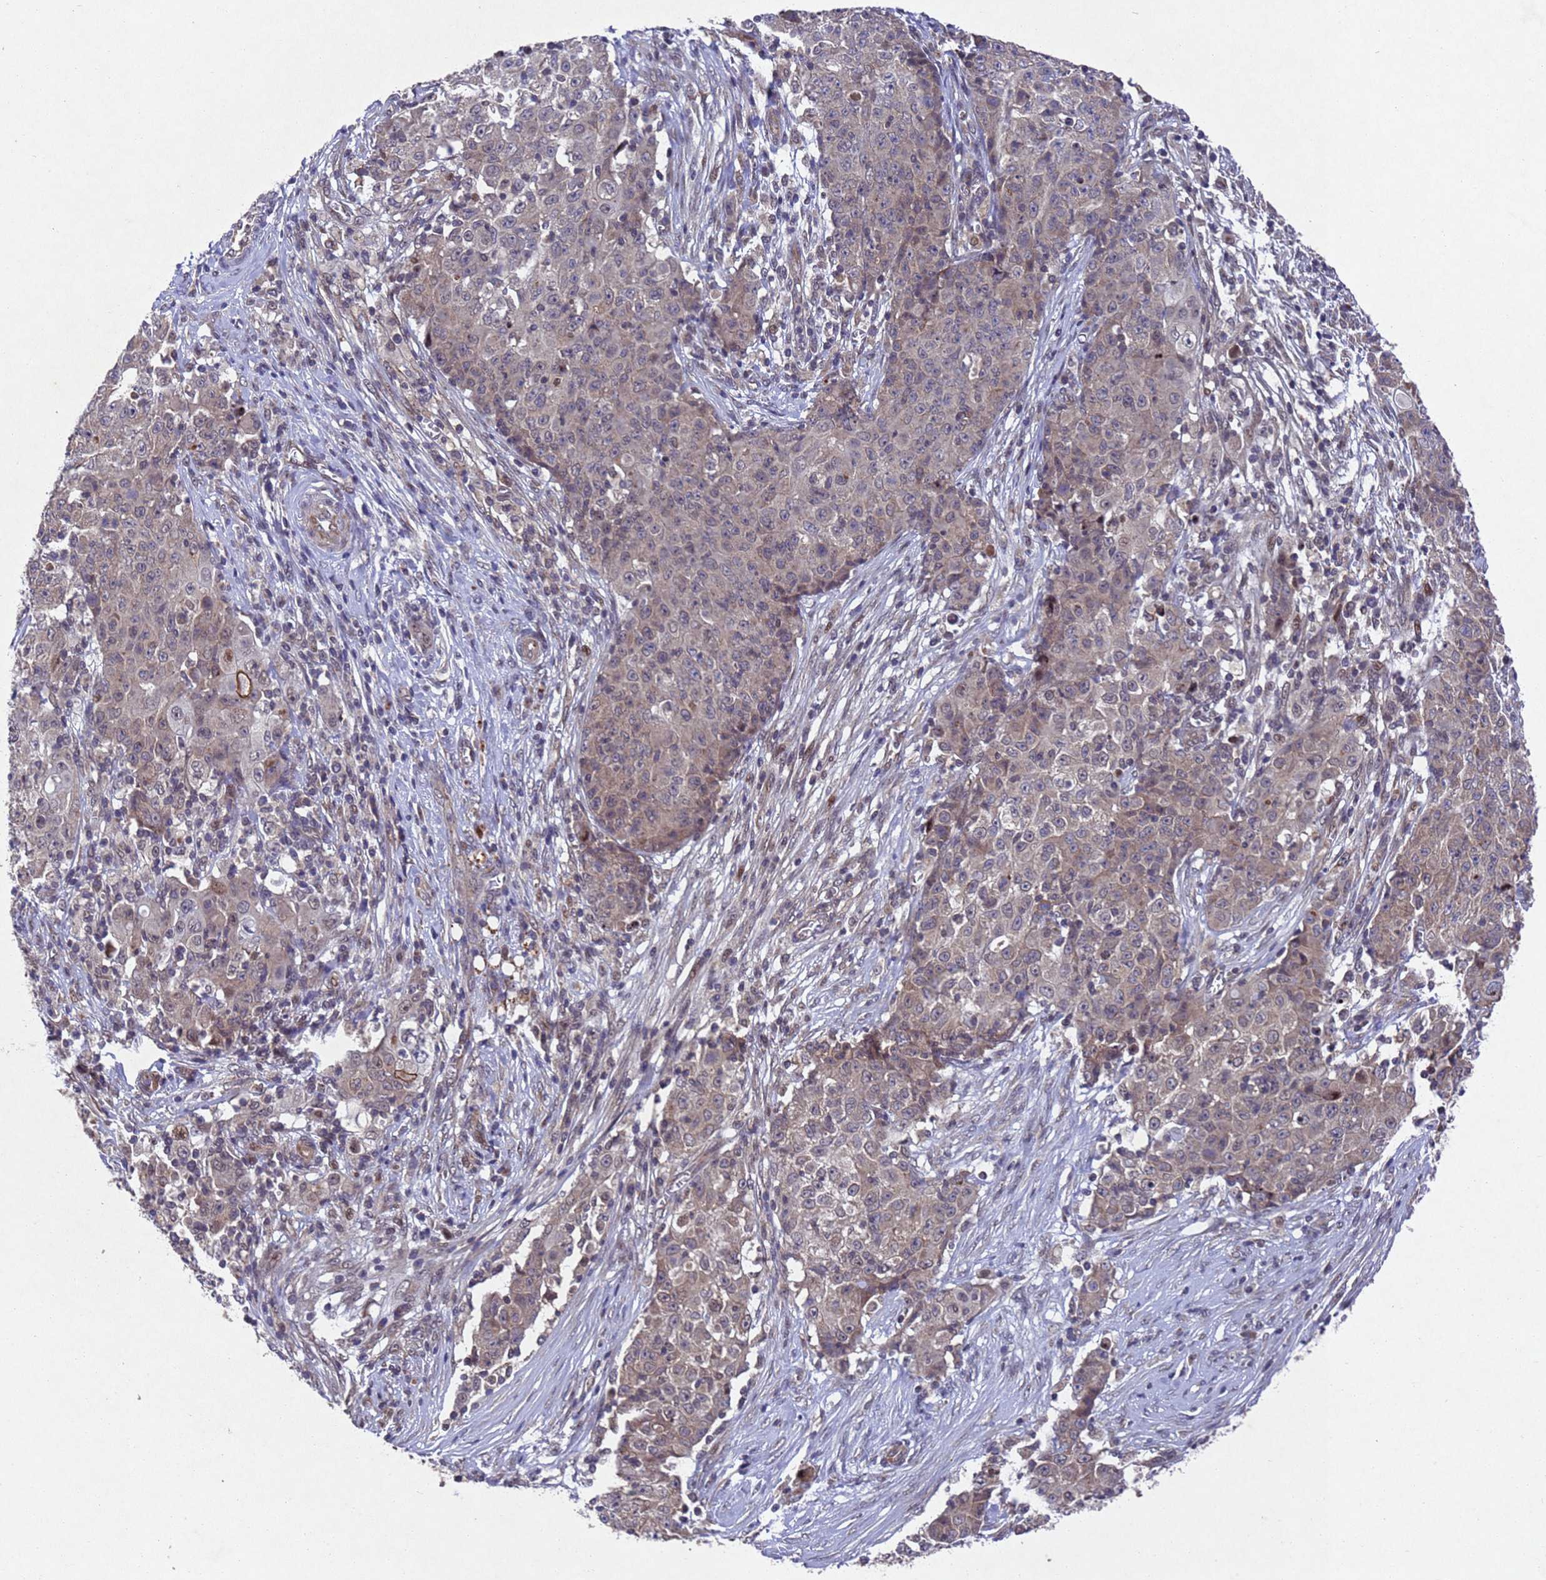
{"staining": {"intensity": "moderate", "quantity": "25%-75%", "location": "cytoplasmic/membranous"}, "tissue": "ovarian cancer", "cell_type": "Tumor cells", "image_type": "cancer", "snomed": [{"axis": "morphology", "description": "Carcinoma, endometroid"}, {"axis": "topography", "description": "Ovary"}], "caption": "Human endometroid carcinoma (ovarian) stained with a protein marker shows moderate staining in tumor cells.", "gene": "TBK1", "patient": {"sex": "female", "age": 42}}